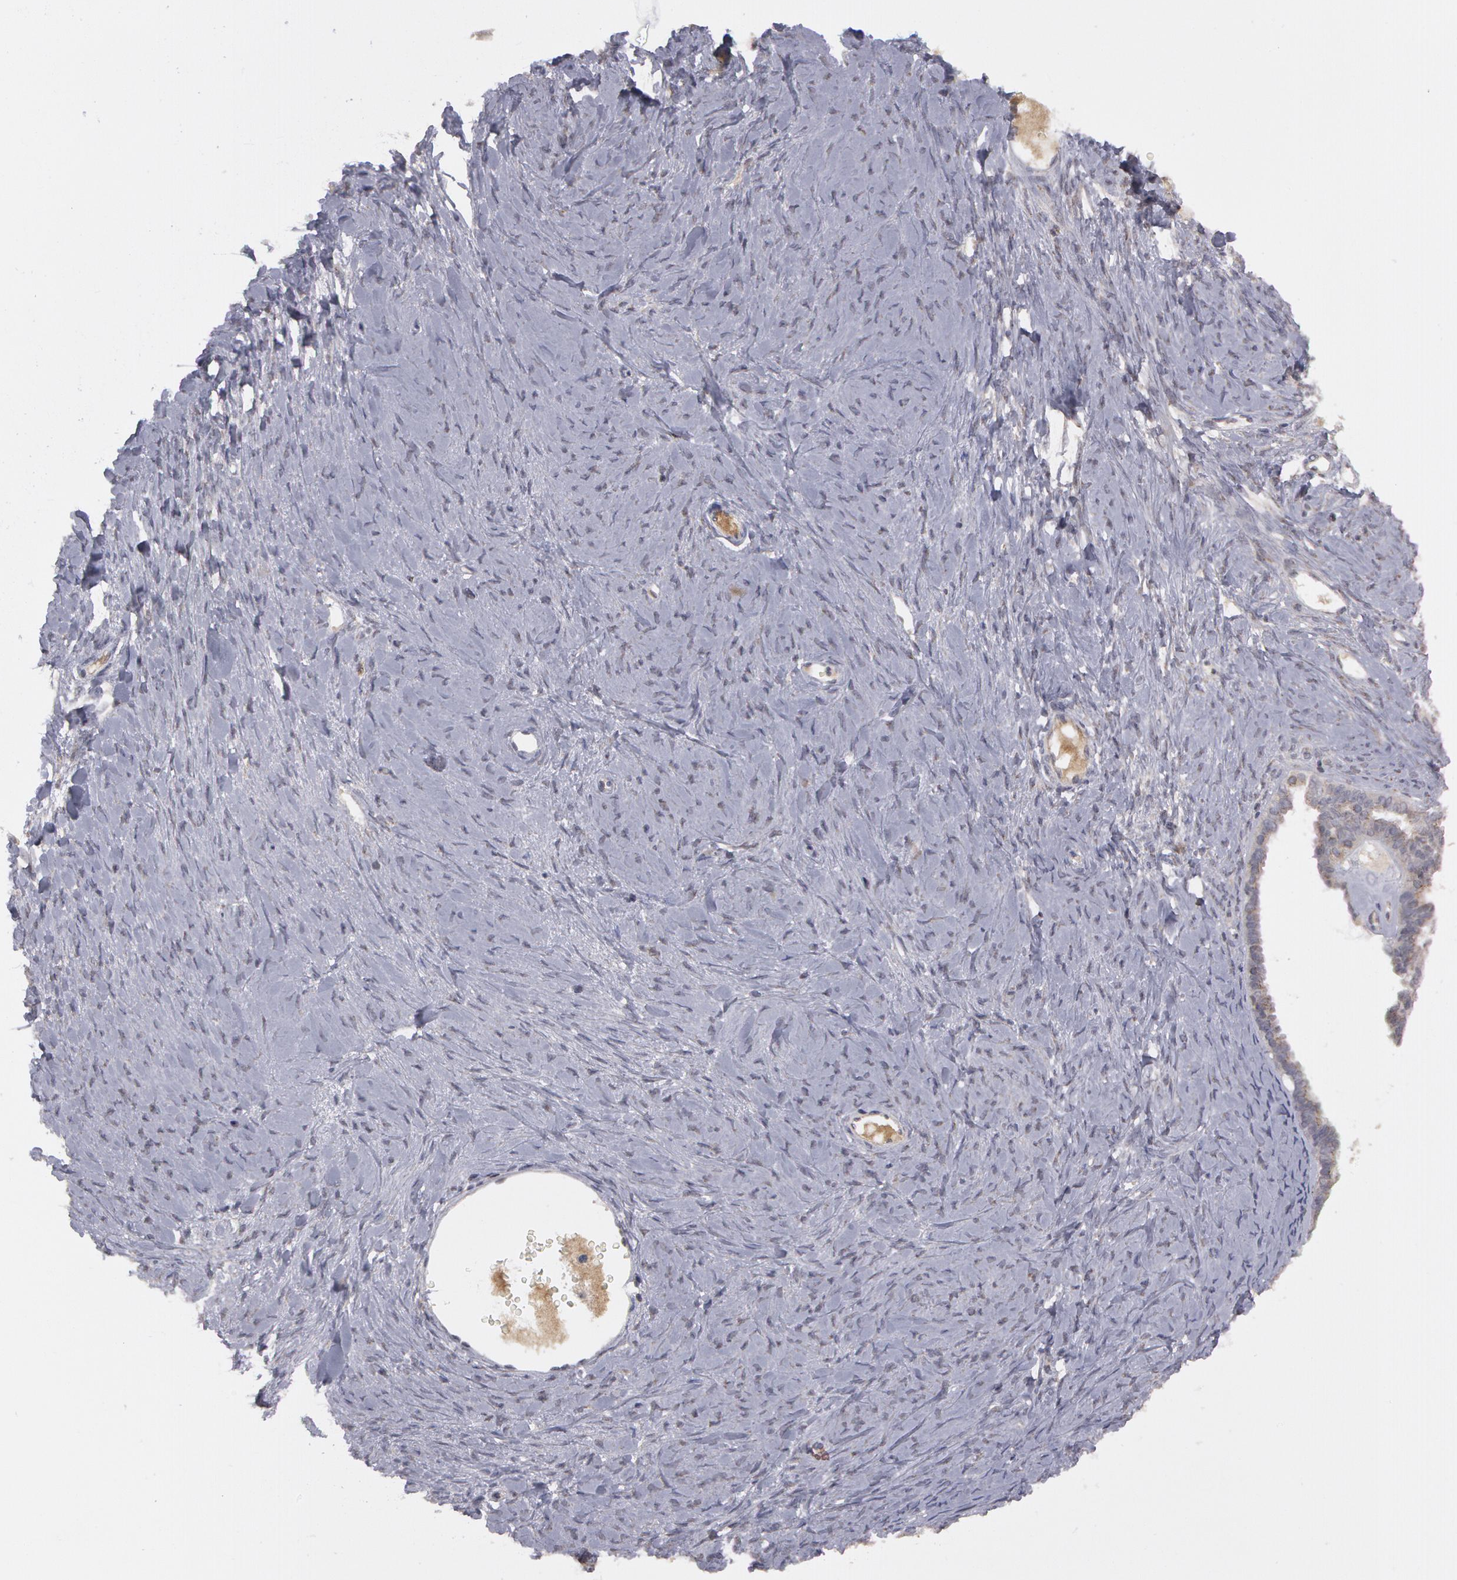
{"staining": {"intensity": "negative", "quantity": "none", "location": "none"}, "tissue": "ovarian cancer", "cell_type": "Tumor cells", "image_type": "cancer", "snomed": [{"axis": "morphology", "description": "Cystadenocarcinoma, serous, NOS"}, {"axis": "topography", "description": "Ovary"}], "caption": "Tumor cells show no significant positivity in serous cystadenocarcinoma (ovarian).", "gene": "STX5", "patient": {"sex": "female", "age": 71}}